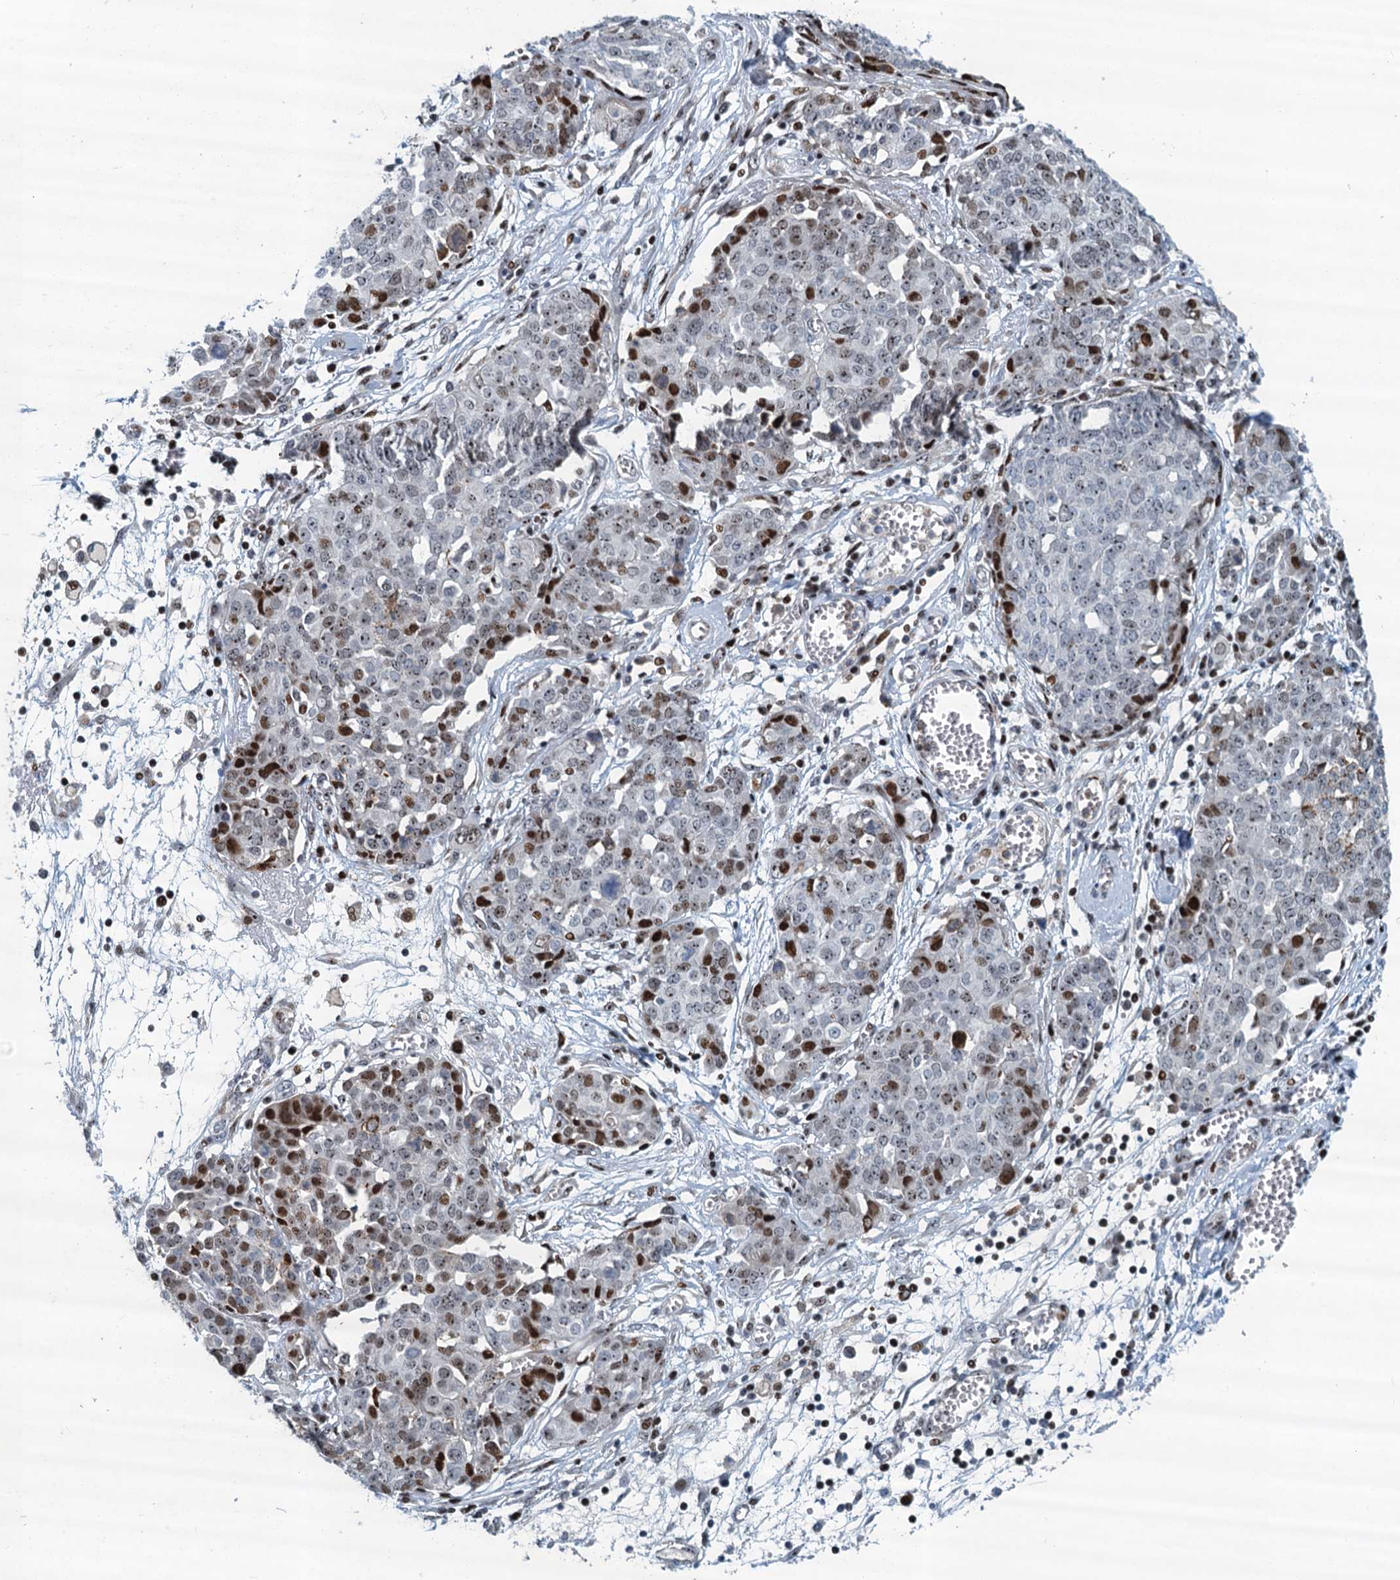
{"staining": {"intensity": "moderate", "quantity": "25%-75%", "location": "nuclear"}, "tissue": "ovarian cancer", "cell_type": "Tumor cells", "image_type": "cancer", "snomed": [{"axis": "morphology", "description": "Cystadenocarcinoma, serous, NOS"}, {"axis": "topography", "description": "Soft tissue"}, {"axis": "topography", "description": "Ovary"}], "caption": "Protein staining shows moderate nuclear positivity in approximately 25%-75% of tumor cells in serous cystadenocarcinoma (ovarian).", "gene": "ANKRD13D", "patient": {"sex": "female", "age": 57}}